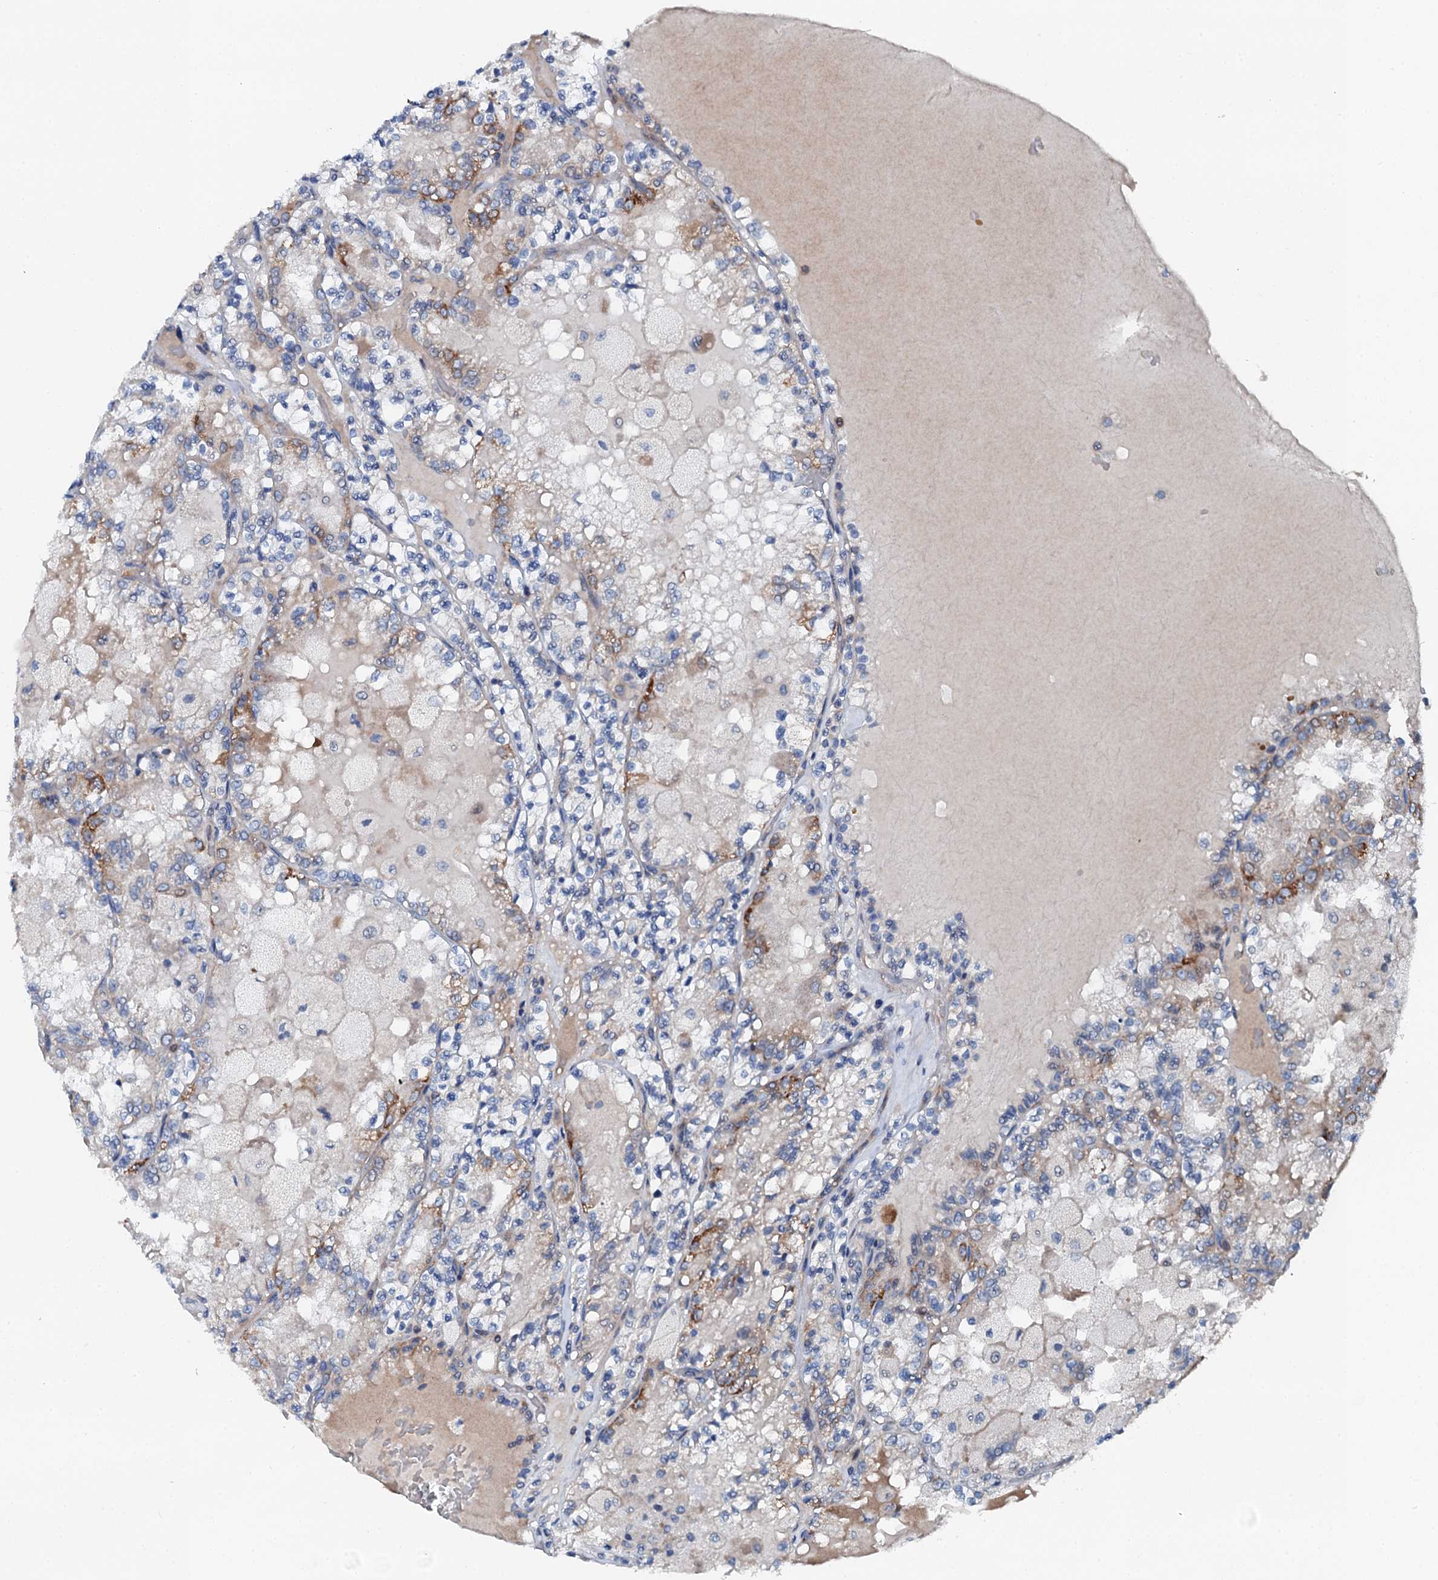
{"staining": {"intensity": "strong", "quantity": "<25%", "location": "cytoplasmic/membranous"}, "tissue": "renal cancer", "cell_type": "Tumor cells", "image_type": "cancer", "snomed": [{"axis": "morphology", "description": "Adenocarcinoma, NOS"}, {"axis": "topography", "description": "Kidney"}], "caption": "High-power microscopy captured an immunohistochemistry image of adenocarcinoma (renal), revealing strong cytoplasmic/membranous positivity in about <25% of tumor cells.", "gene": "GFOD2", "patient": {"sex": "female", "age": 56}}